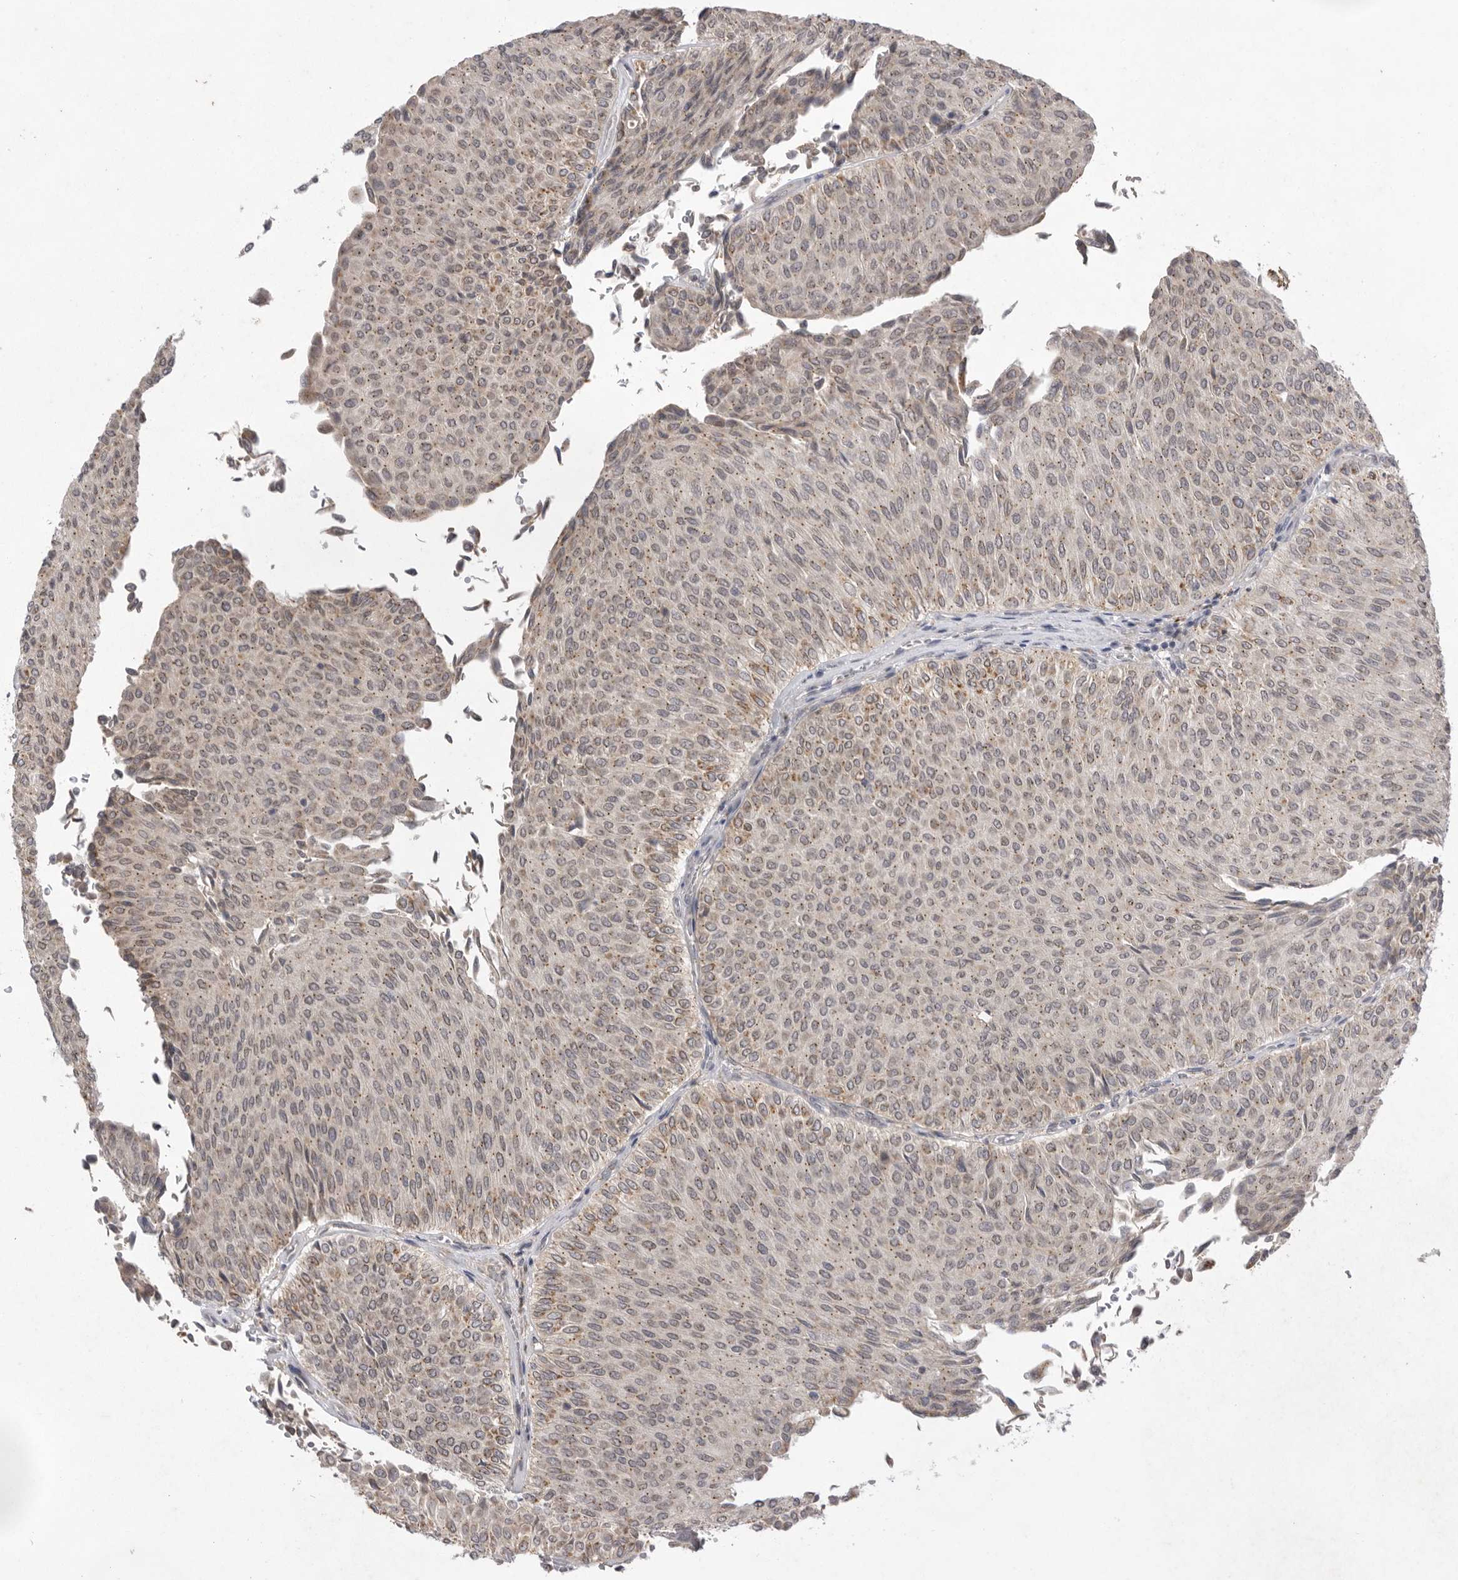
{"staining": {"intensity": "weak", "quantity": "25%-75%", "location": "cytoplasmic/membranous"}, "tissue": "urothelial cancer", "cell_type": "Tumor cells", "image_type": "cancer", "snomed": [{"axis": "morphology", "description": "Urothelial carcinoma, Low grade"}, {"axis": "topography", "description": "Urinary bladder"}], "caption": "Urothelial cancer stained with a protein marker exhibits weak staining in tumor cells.", "gene": "TLR3", "patient": {"sex": "male", "age": 78}}